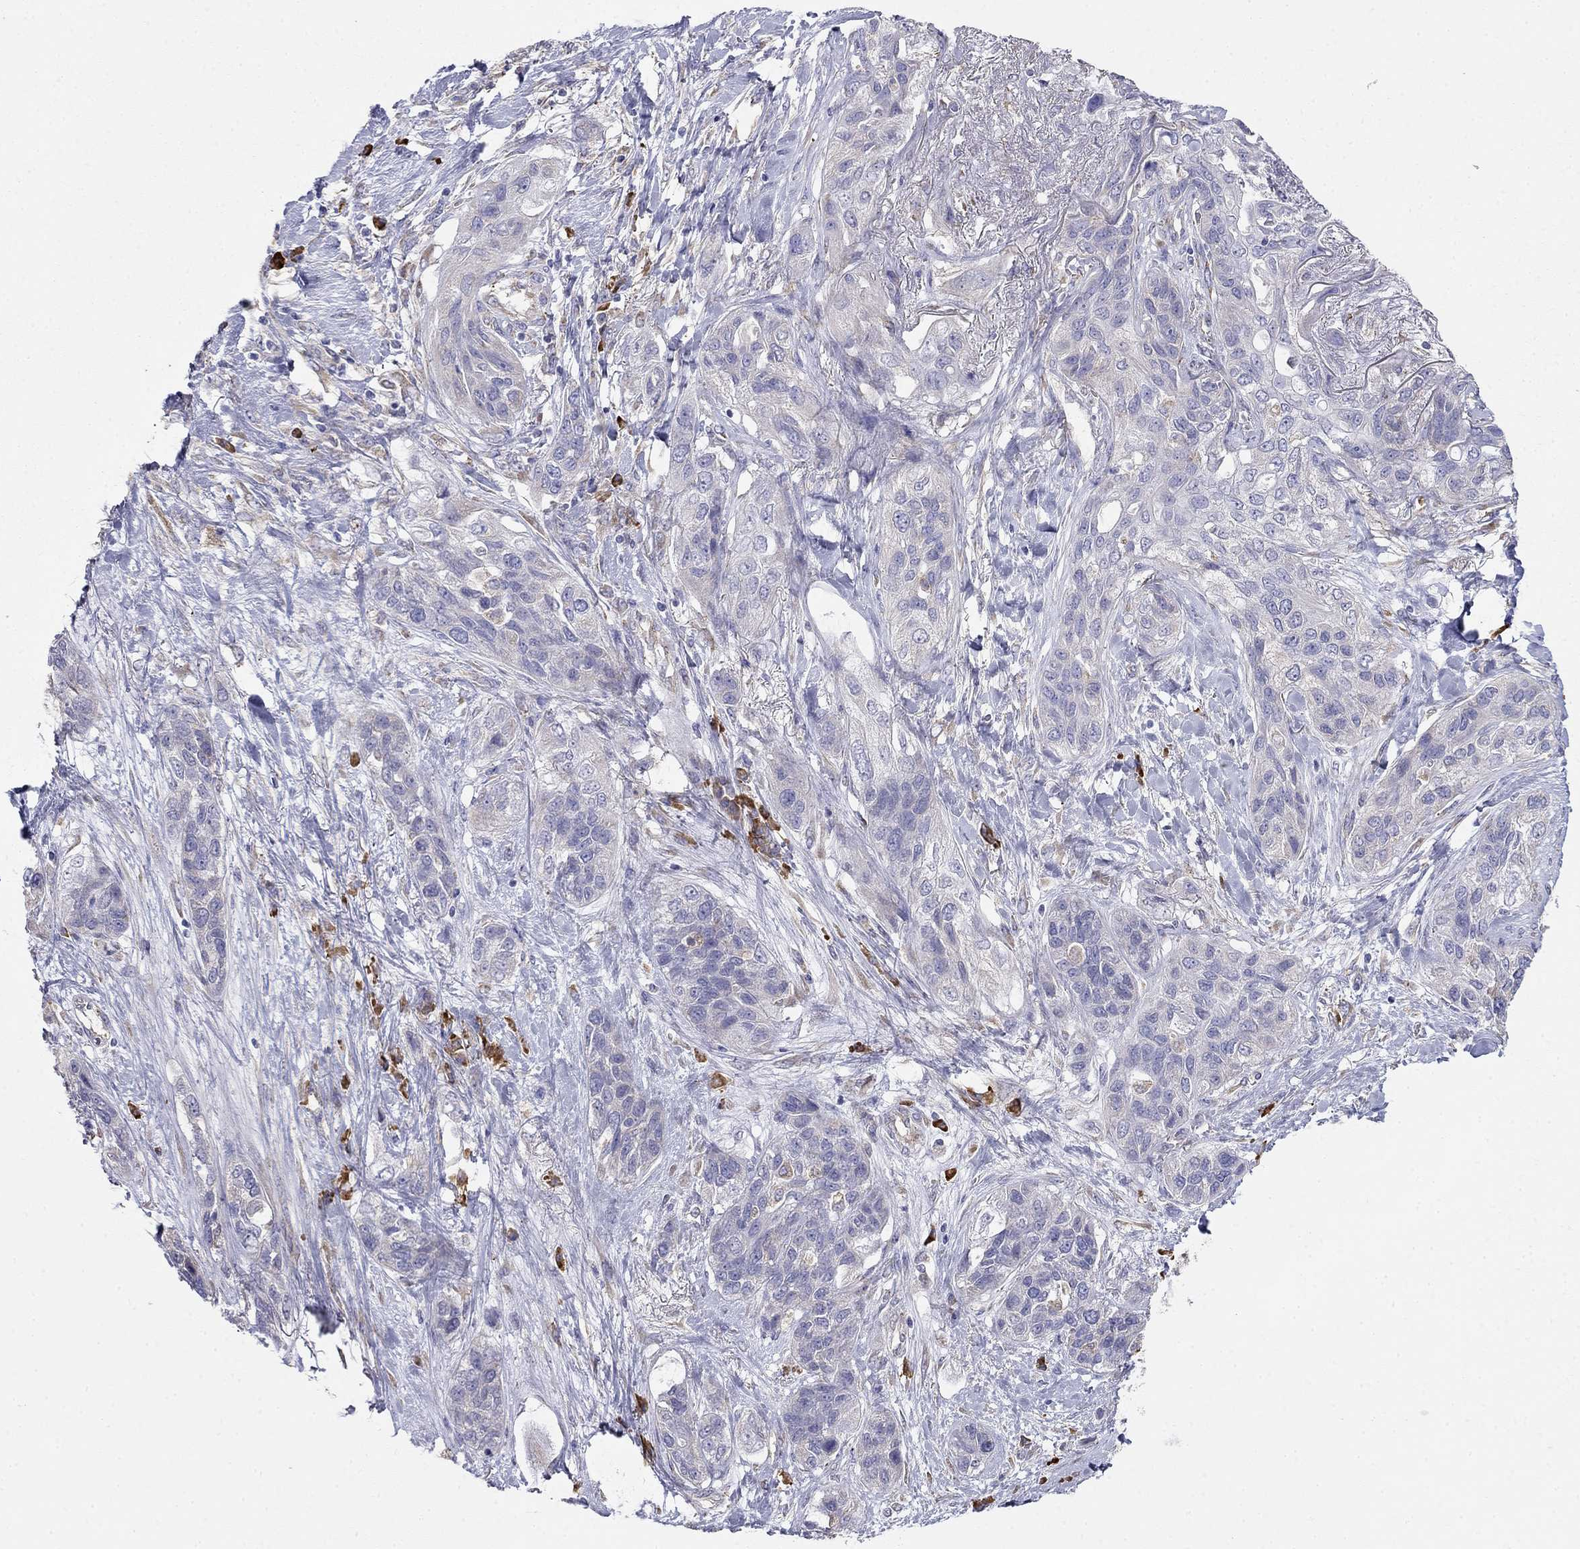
{"staining": {"intensity": "negative", "quantity": "none", "location": "none"}, "tissue": "lung cancer", "cell_type": "Tumor cells", "image_type": "cancer", "snomed": [{"axis": "morphology", "description": "Squamous cell carcinoma, NOS"}, {"axis": "topography", "description": "Lung"}], "caption": "The histopathology image exhibits no significant expression in tumor cells of lung cancer (squamous cell carcinoma). The staining was performed using DAB (3,3'-diaminobenzidine) to visualize the protein expression in brown, while the nuclei were stained in blue with hematoxylin (Magnification: 20x).", "gene": "LONRF2", "patient": {"sex": "female", "age": 70}}